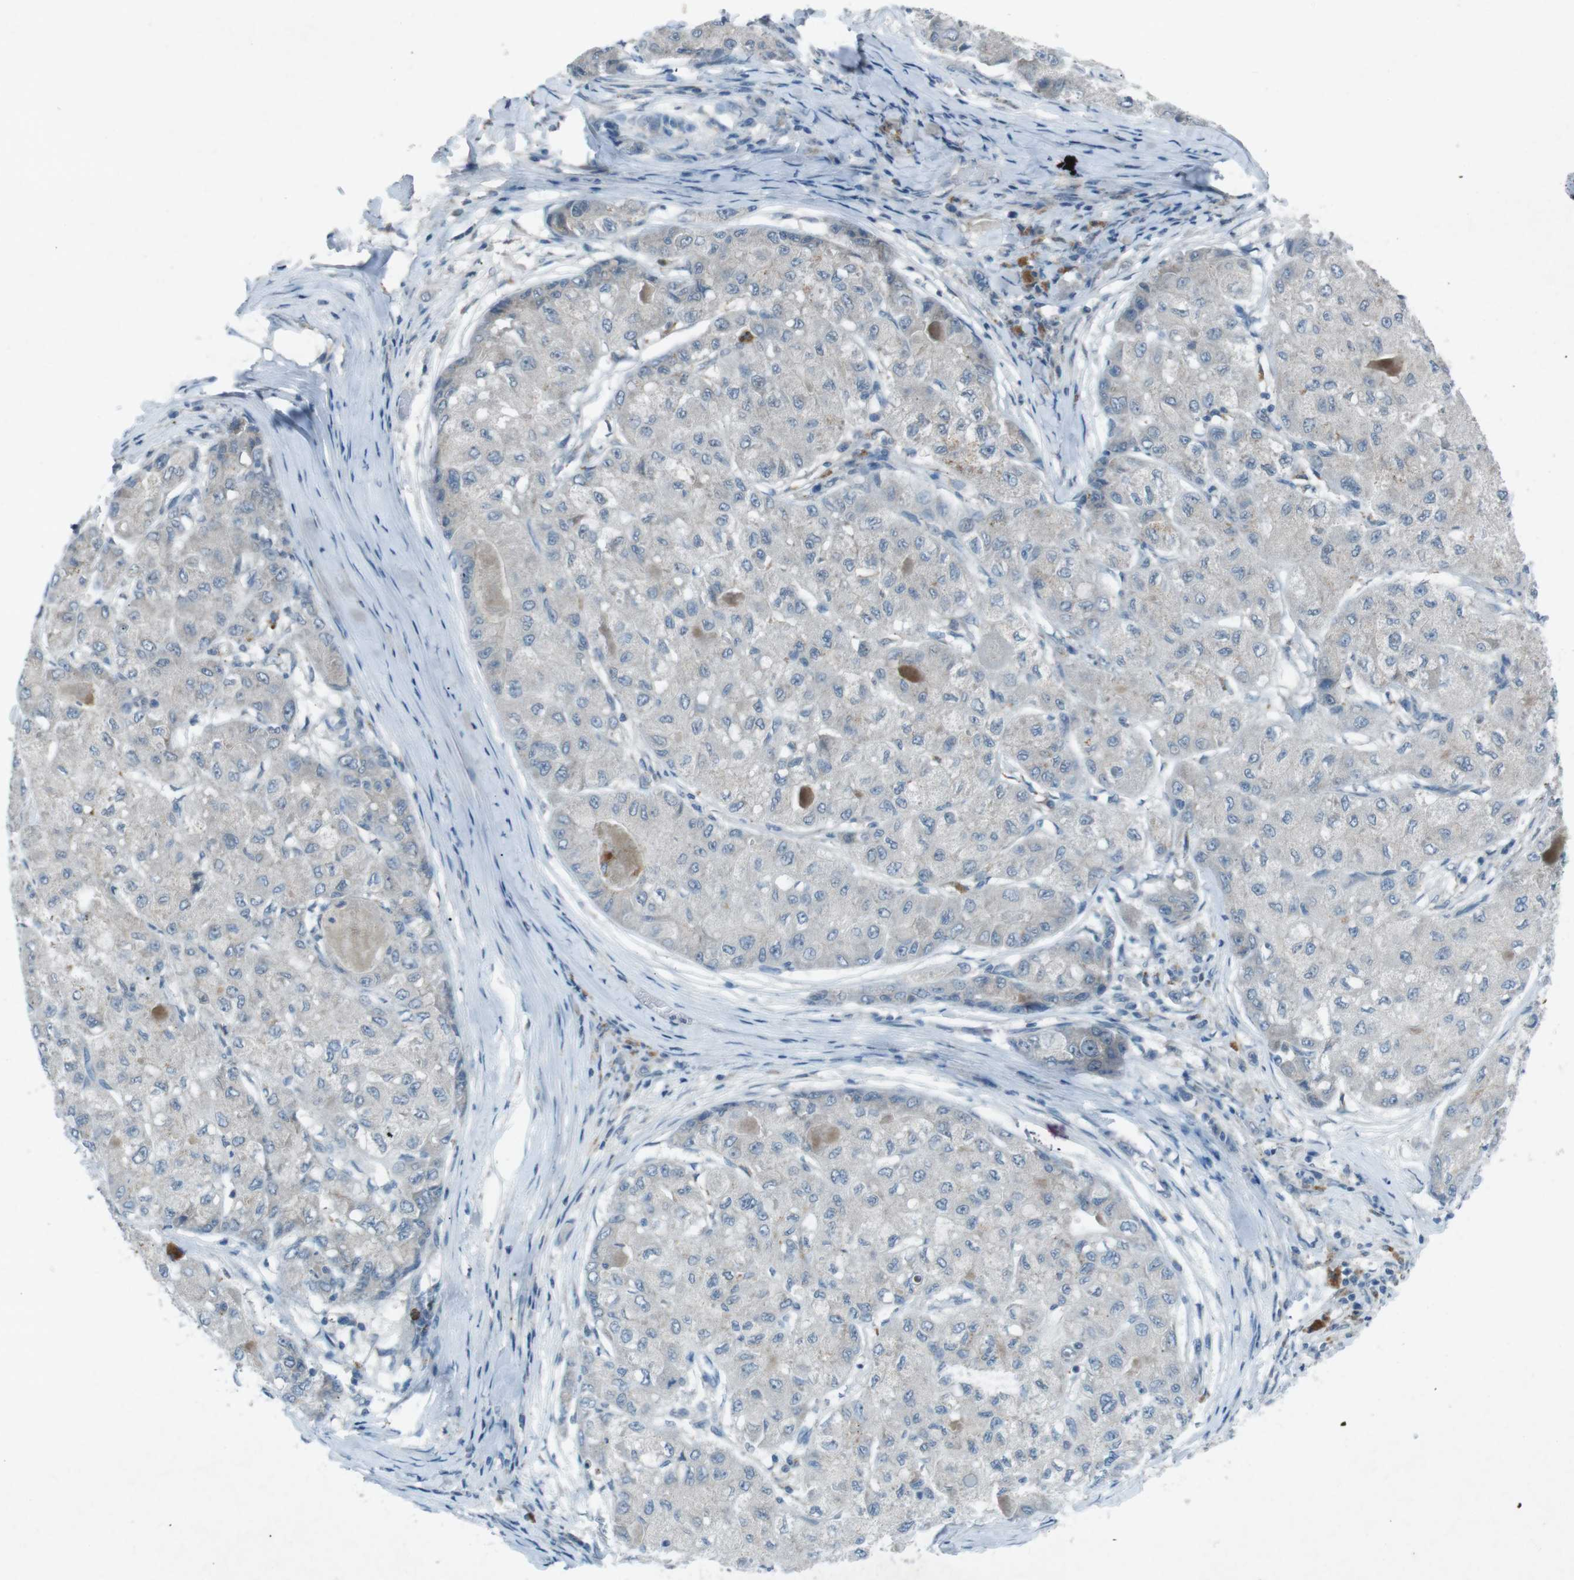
{"staining": {"intensity": "weak", "quantity": "<25%", "location": "cytoplasmic/membranous"}, "tissue": "liver cancer", "cell_type": "Tumor cells", "image_type": "cancer", "snomed": [{"axis": "morphology", "description": "Carcinoma, Hepatocellular, NOS"}, {"axis": "topography", "description": "Liver"}], "caption": "Immunohistochemical staining of hepatocellular carcinoma (liver) demonstrates no significant expression in tumor cells.", "gene": "FCRLA", "patient": {"sex": "male", "age": 80}}